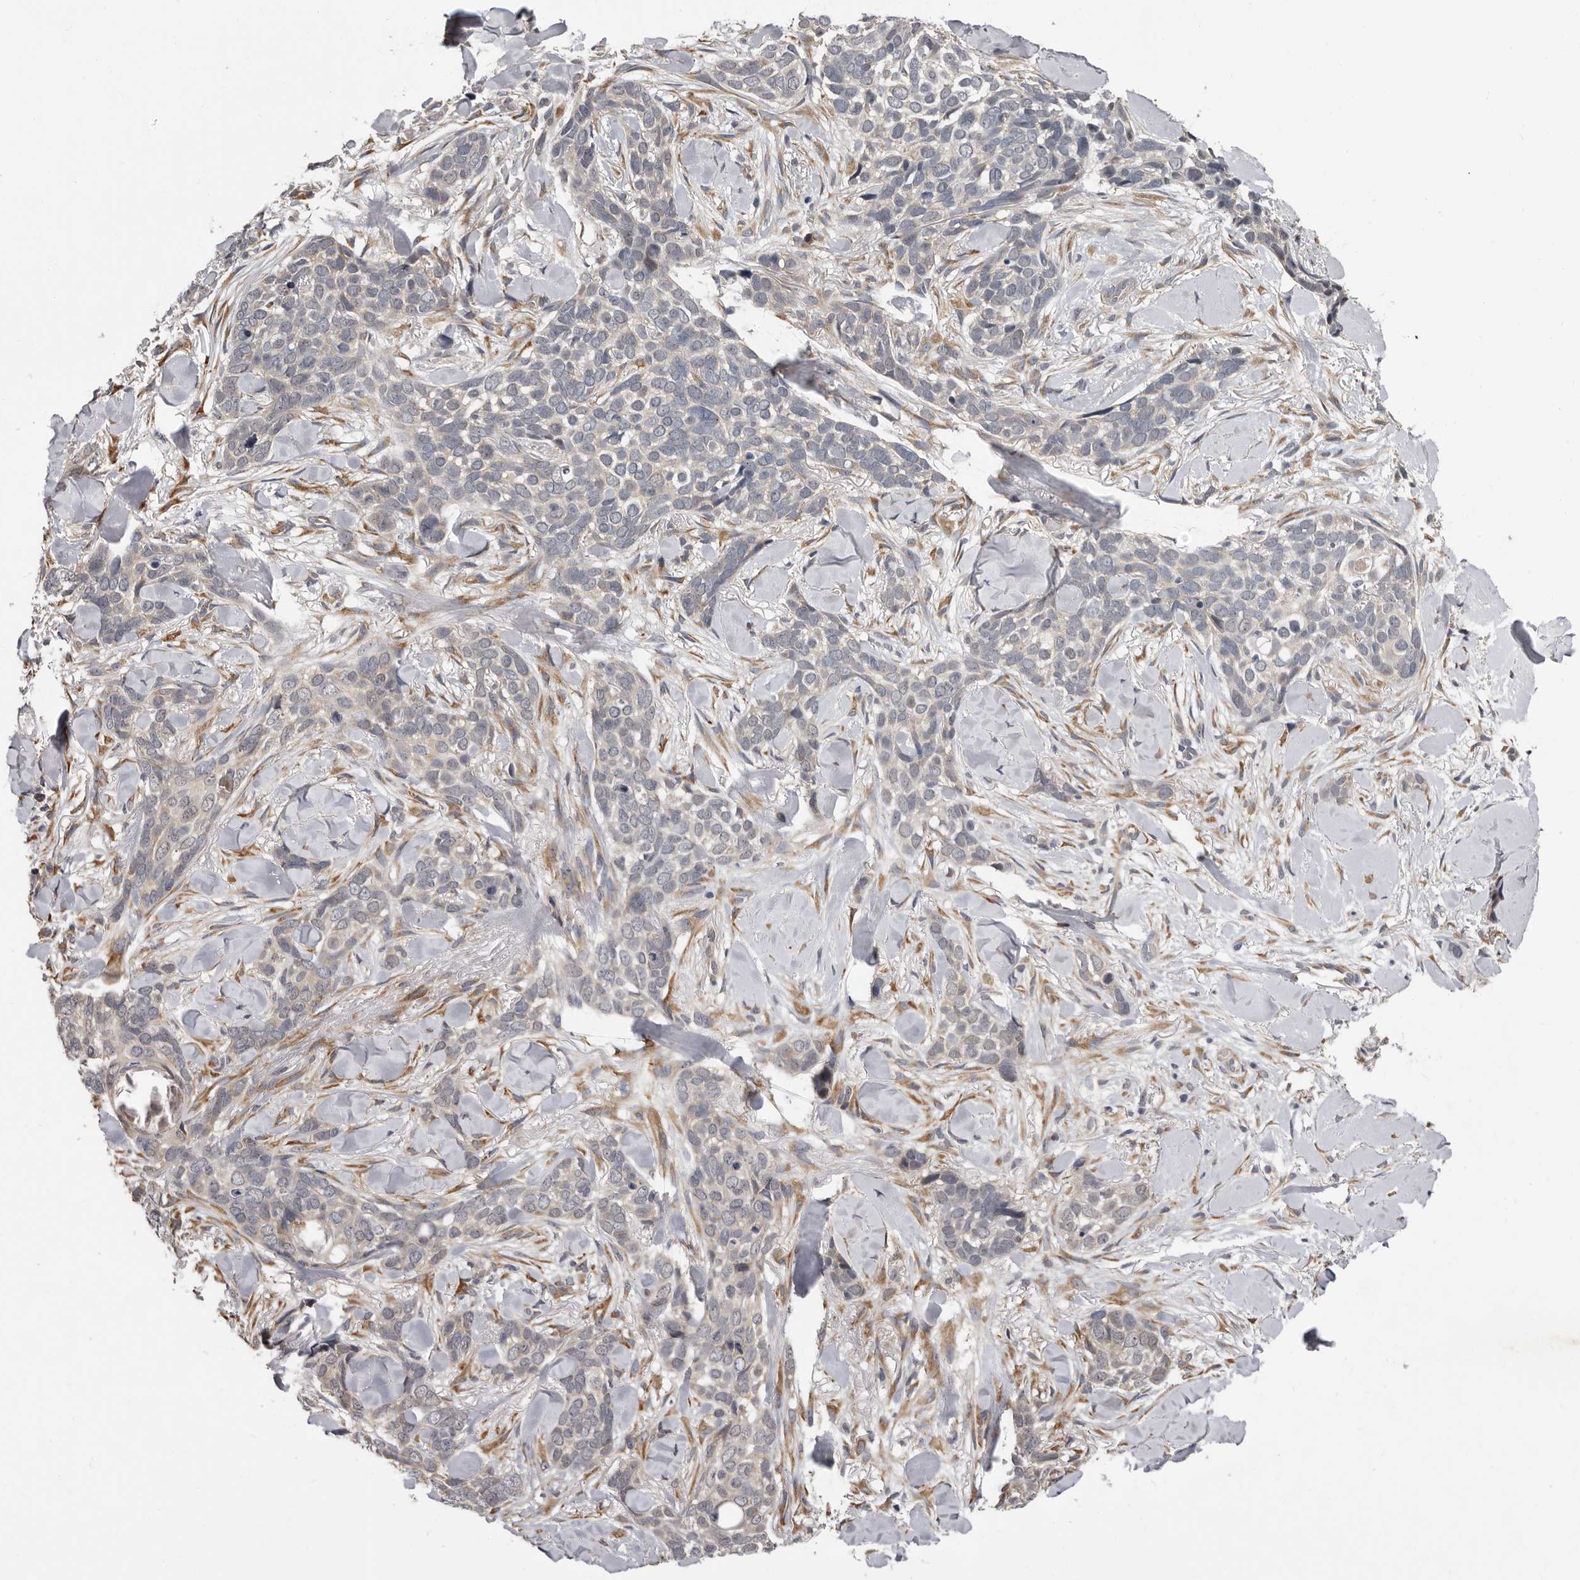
{"staining": {"intensity": "weak", "quantity": "<25%", "location": "cytoplasmic/membranous"}, "tissue": "skin cancer", "cell_type": "Tumor cells", "image_type": "cancer", "snomed": [{"axis": "morphology", "description": "Basal cell carcinoma"}, {"axis": "topography", "description": "Skin"}], "caption": "A histopathology image of human basal cell carcinoma (skin) is negative for staining in tumor cells.", "gene": "MED8", "patient": {"sex": "female", "age": 82}}